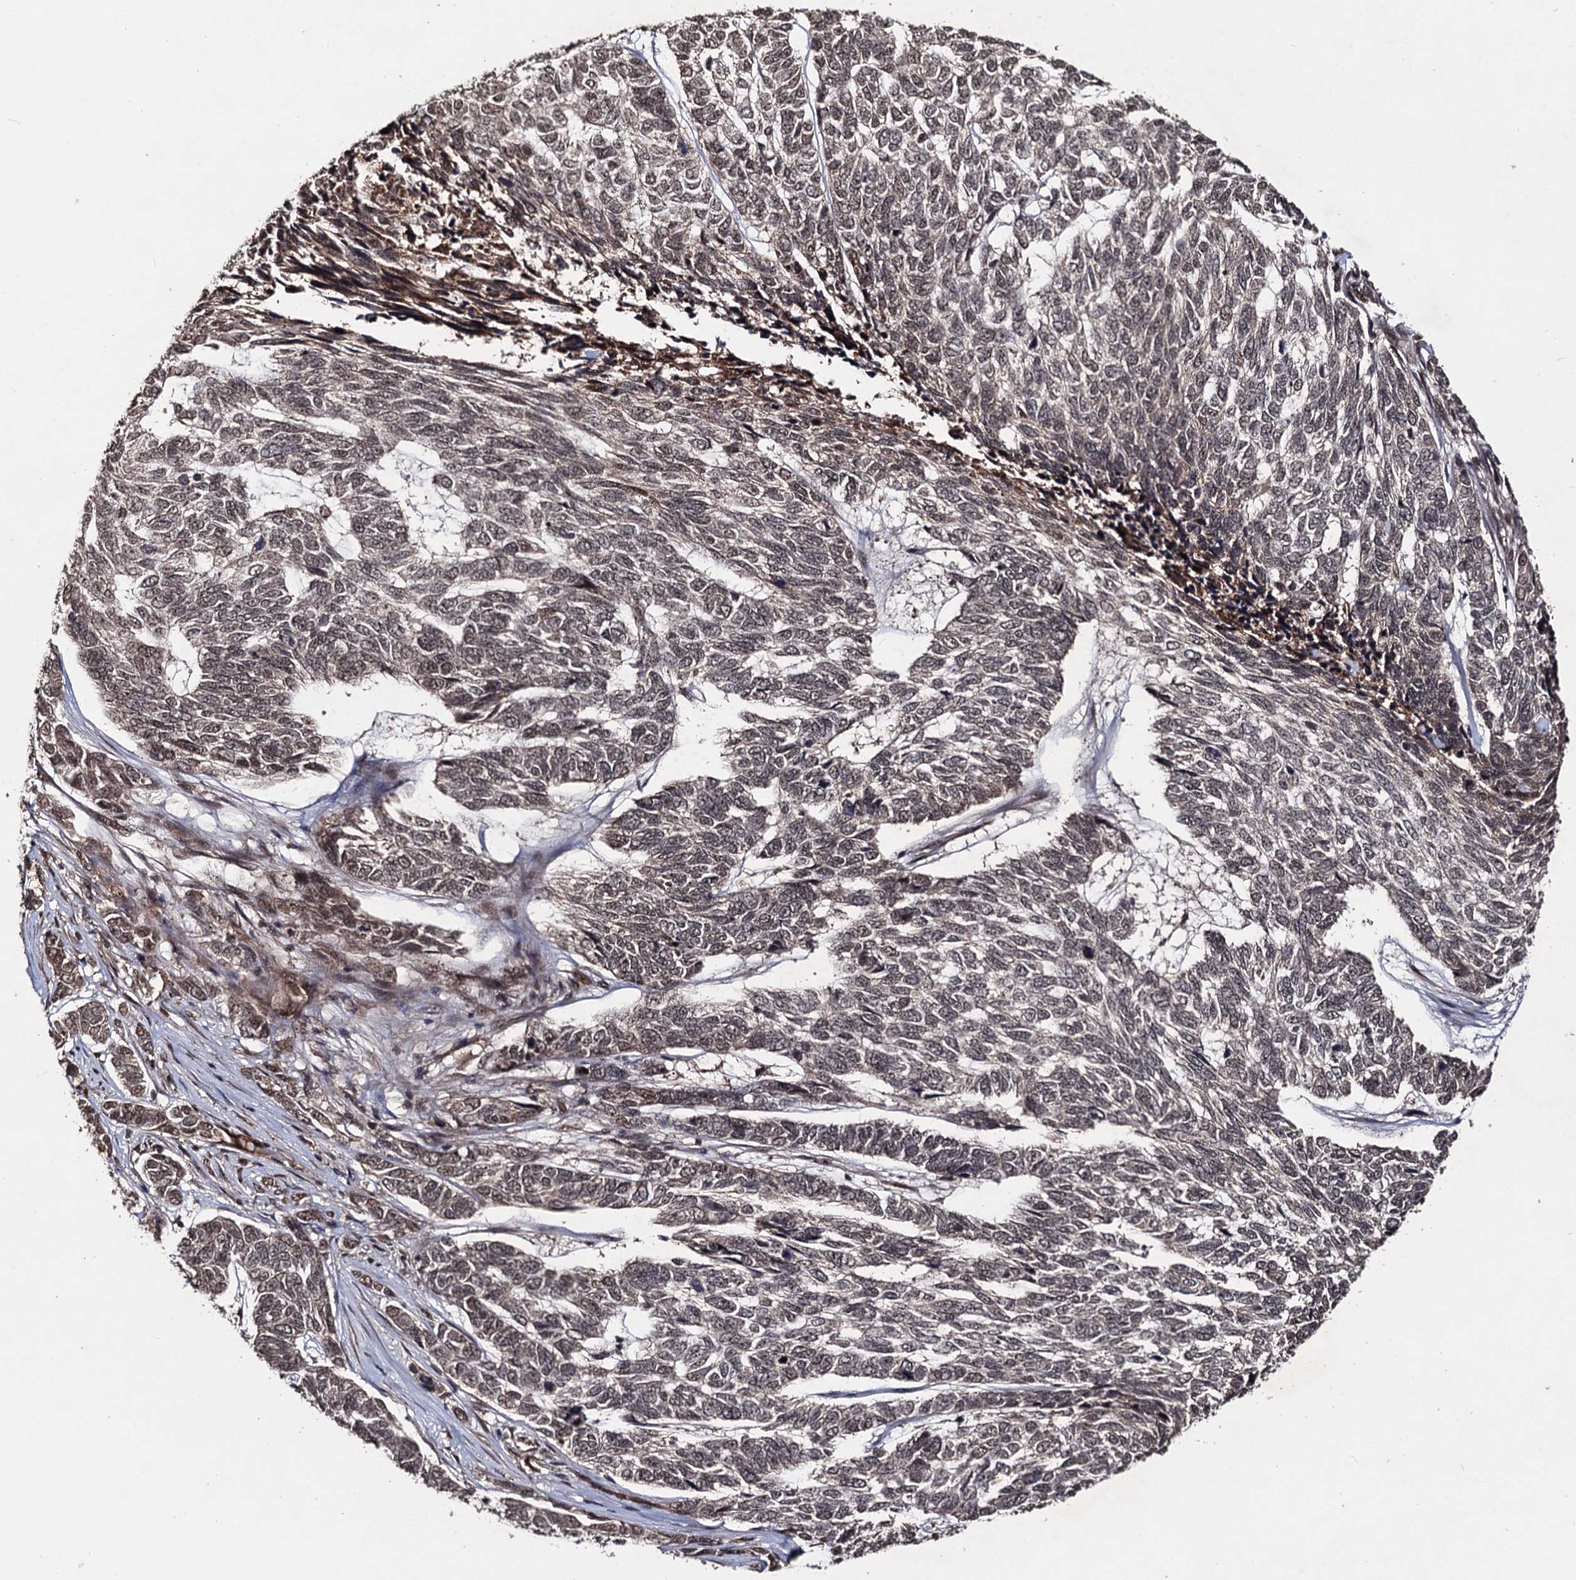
{"staining": {"intensity": "weak", "quantity": "<25%", "location": "nuclear"}, "tissue": "skin cancer", "cell_type": "Tumor cells", "image_type": "cancer", "snomed": [{"axis": "morphology", "description": "Basal cell carcinoma"}, {"axis": "topography", "description": "Skin"}], "caption": "IHC histopathology image of basal cell carcinoma (skin) stained for a protein (brown), which displays no expression in tumor cells. (Stains: DAB (3,3'-diaminobenzidine) IHC with hematoxylin counter stain, Microscopy: brightfield microscopy at high magnification).", "gene": "SFSWAP", "patient": {"sex": "female", "age": 65}}